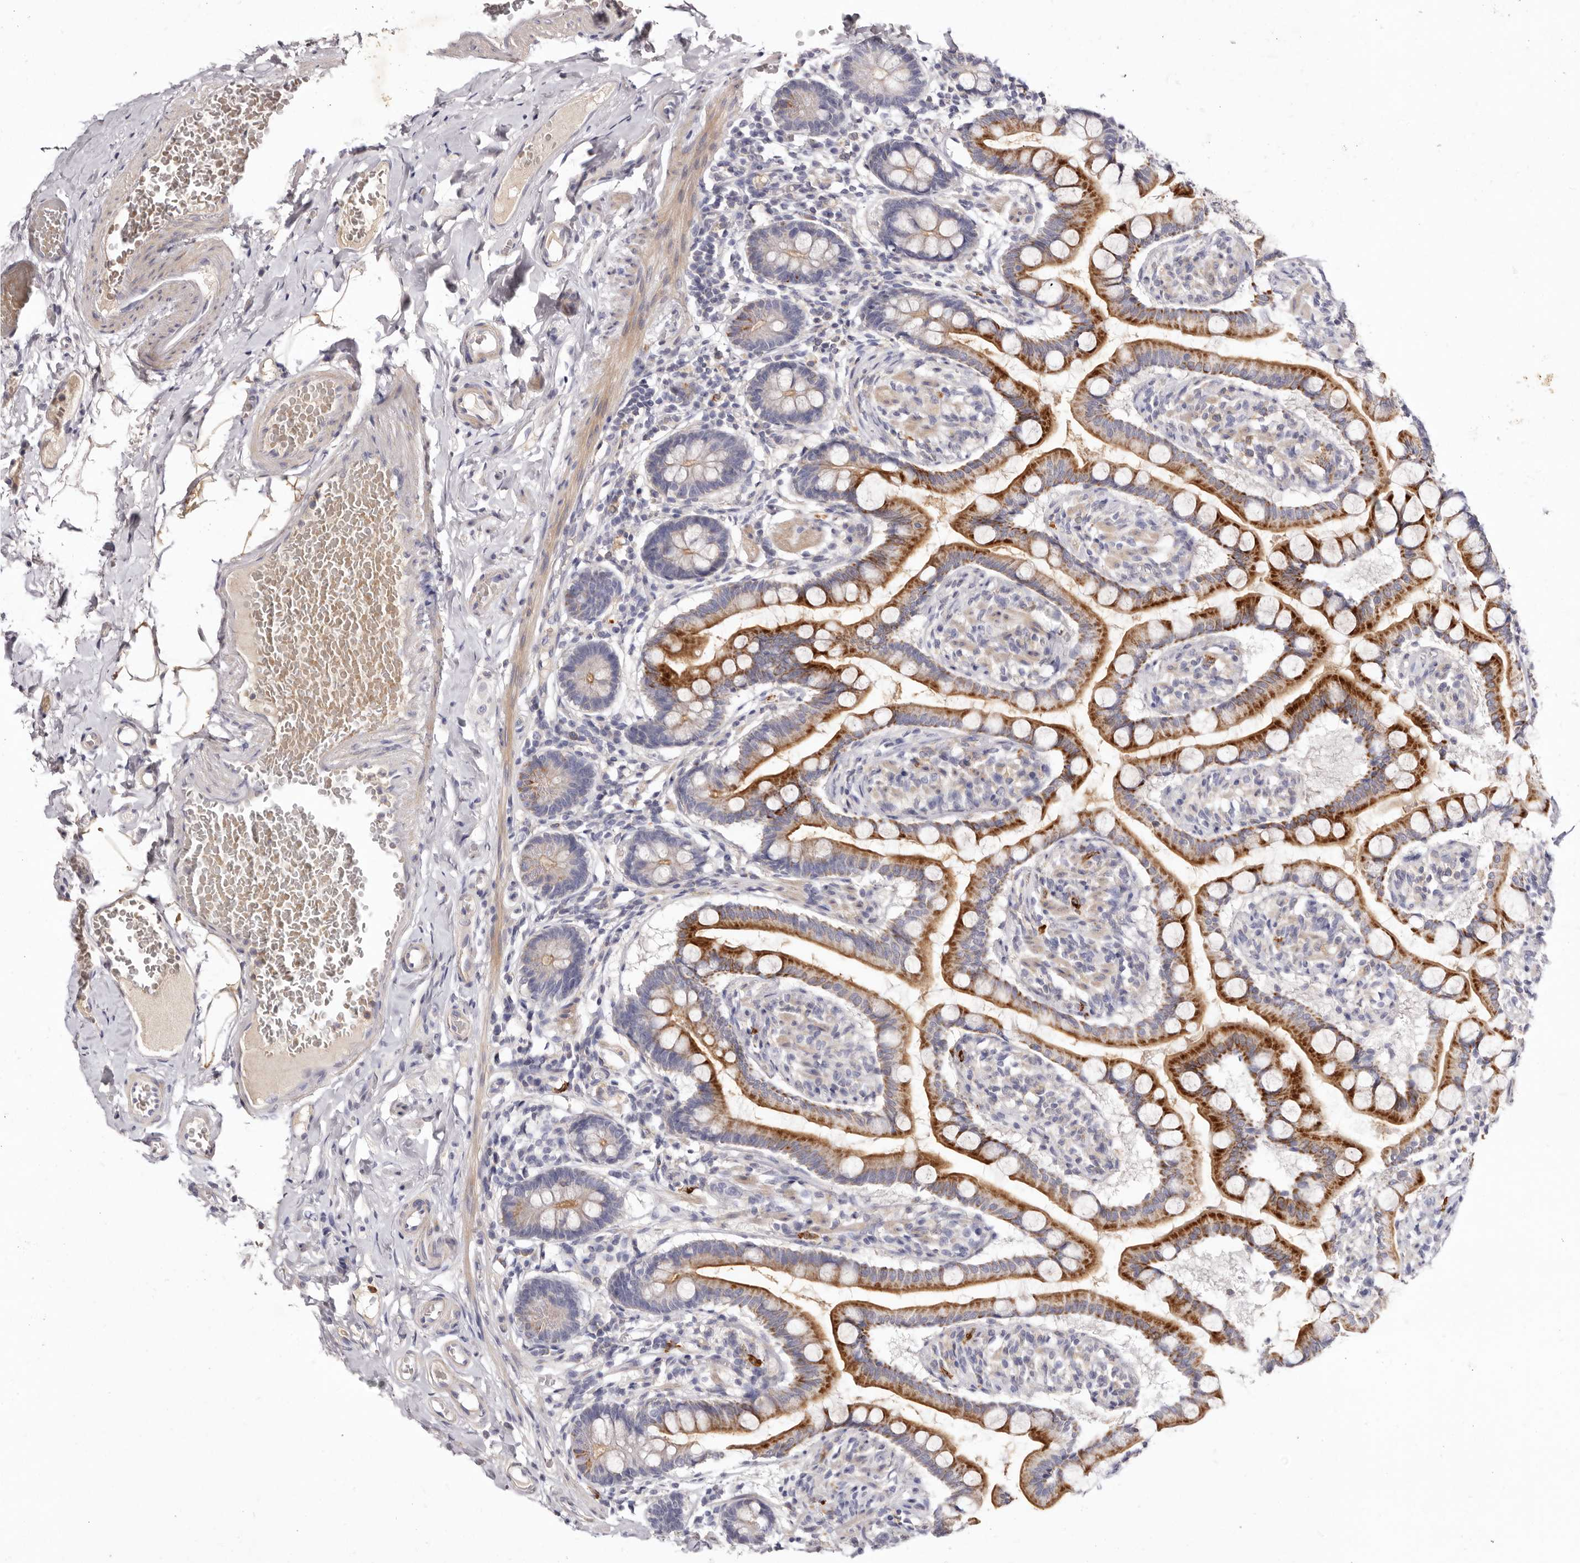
{"staining": {"intensity": "moderate", "quantity": "25%-75%", "location": "cytoplasmic/membranous"}, "tissue": "small intestine", "cell_type": "Glandular cells", "image_type": "normal", "snomed": [{"axis": "morphology", "description": "Normal tissue, NOS"}, {"axis": "topography", "description": "Small intestine"}], "caption": "Moderate cytoplasmic/membranous expression for a protein is appreciated in about 25%-75% of glandular cells of normal small intestine using IHC.", "gene": "S1PR5", "patient": {"sex": "male", "age": 41}}